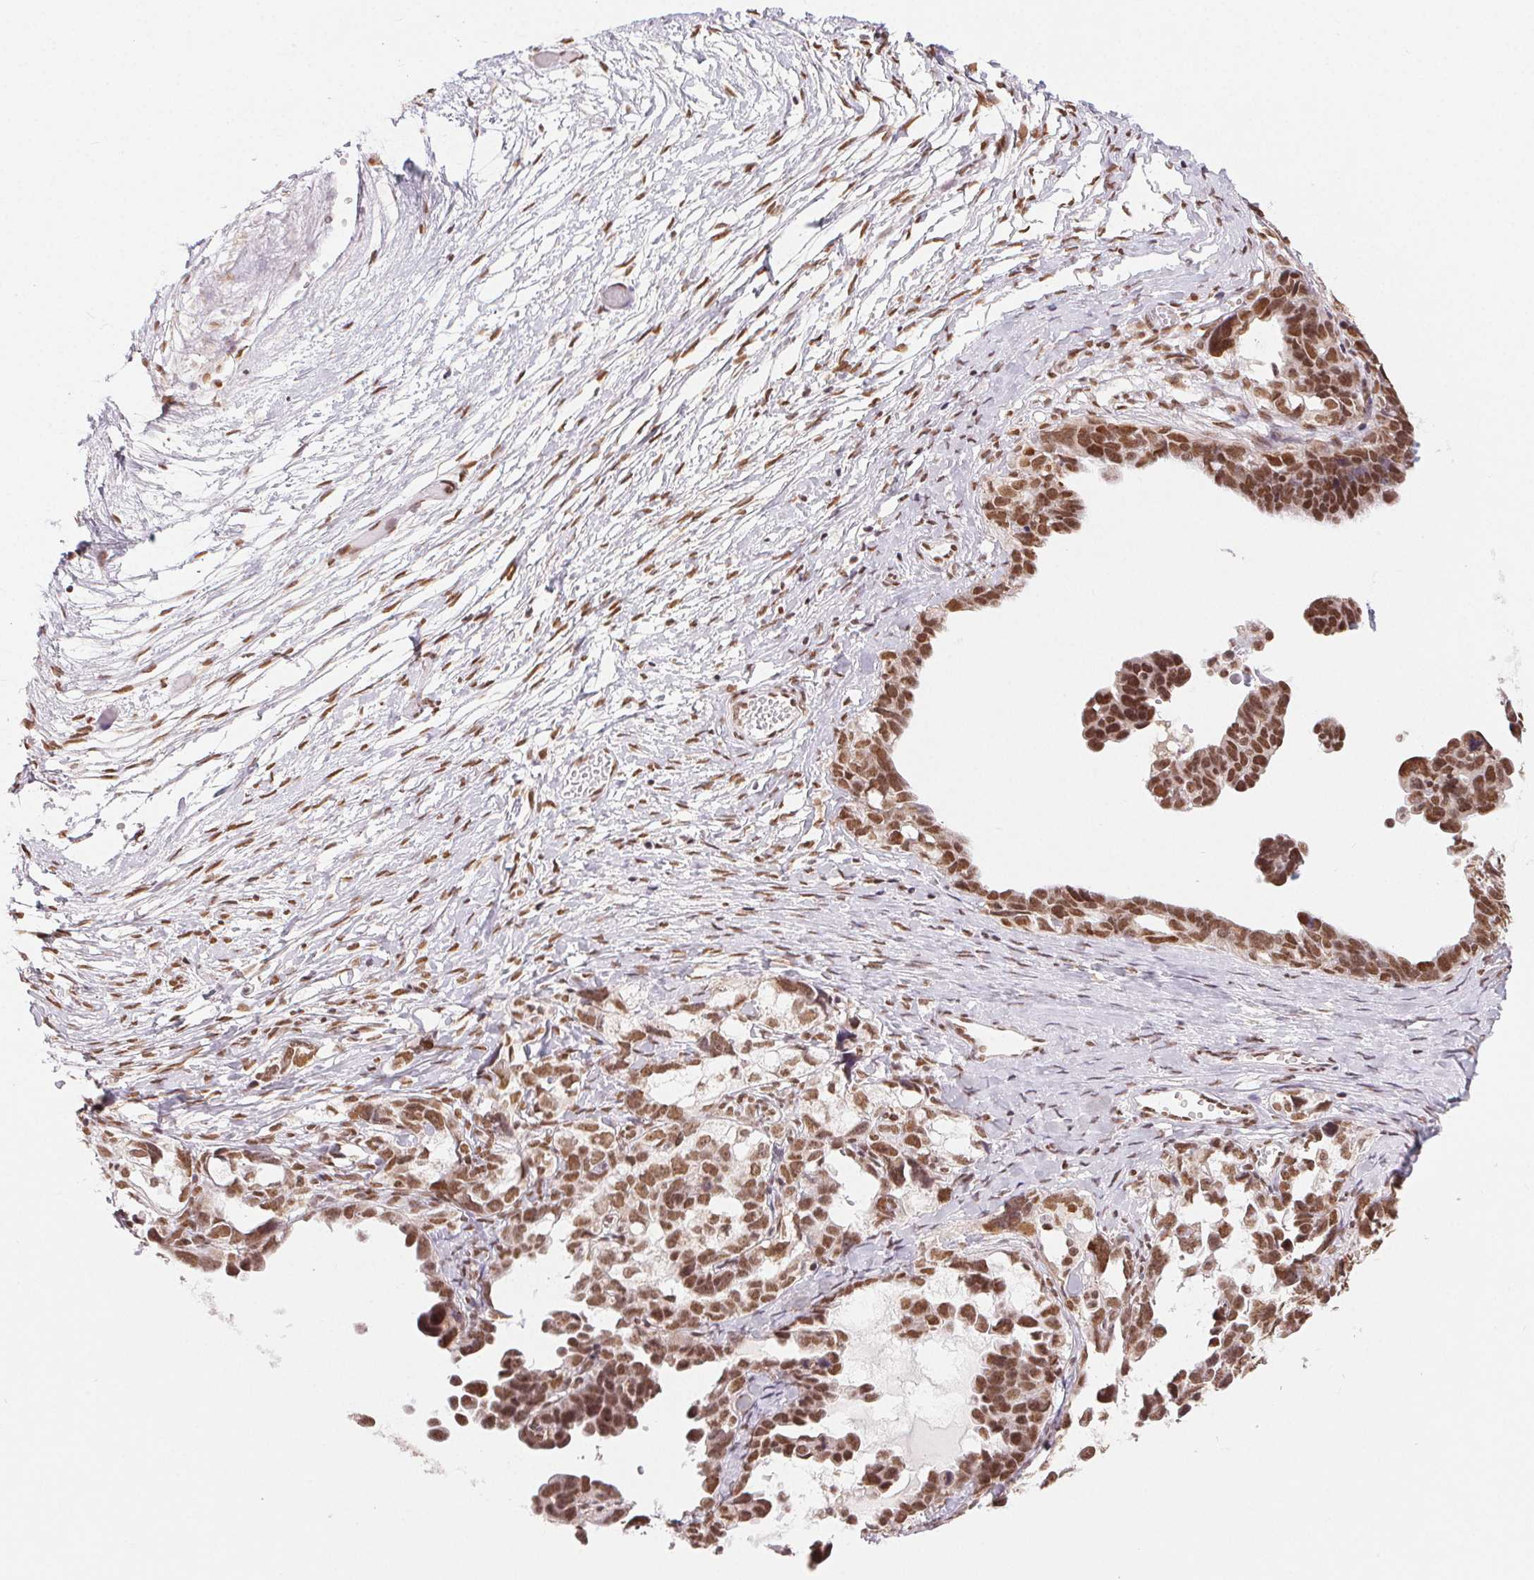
{"staining": {"intensity": "moderate", "quantity": ">75%", "location": "nuclear"}, "tissue": "ovarian cancer", "cell_type": "Tumor cells", "image_type": "cancer", "snomed": [{"axis": "morphology", "description": "Cystadenocarcinoma, serous, NOS"}, {"axis": "topography", "description": "Ovary"}], "caption": "Immunohistochemical staining of ovarian cancer (serous cystadenocarcinoma) reveals moderate nuclear protein expression in approximately >75% of tumor cells.", "gene": "NFE2L1", "patient": {"sex": "female", "age": 69}}